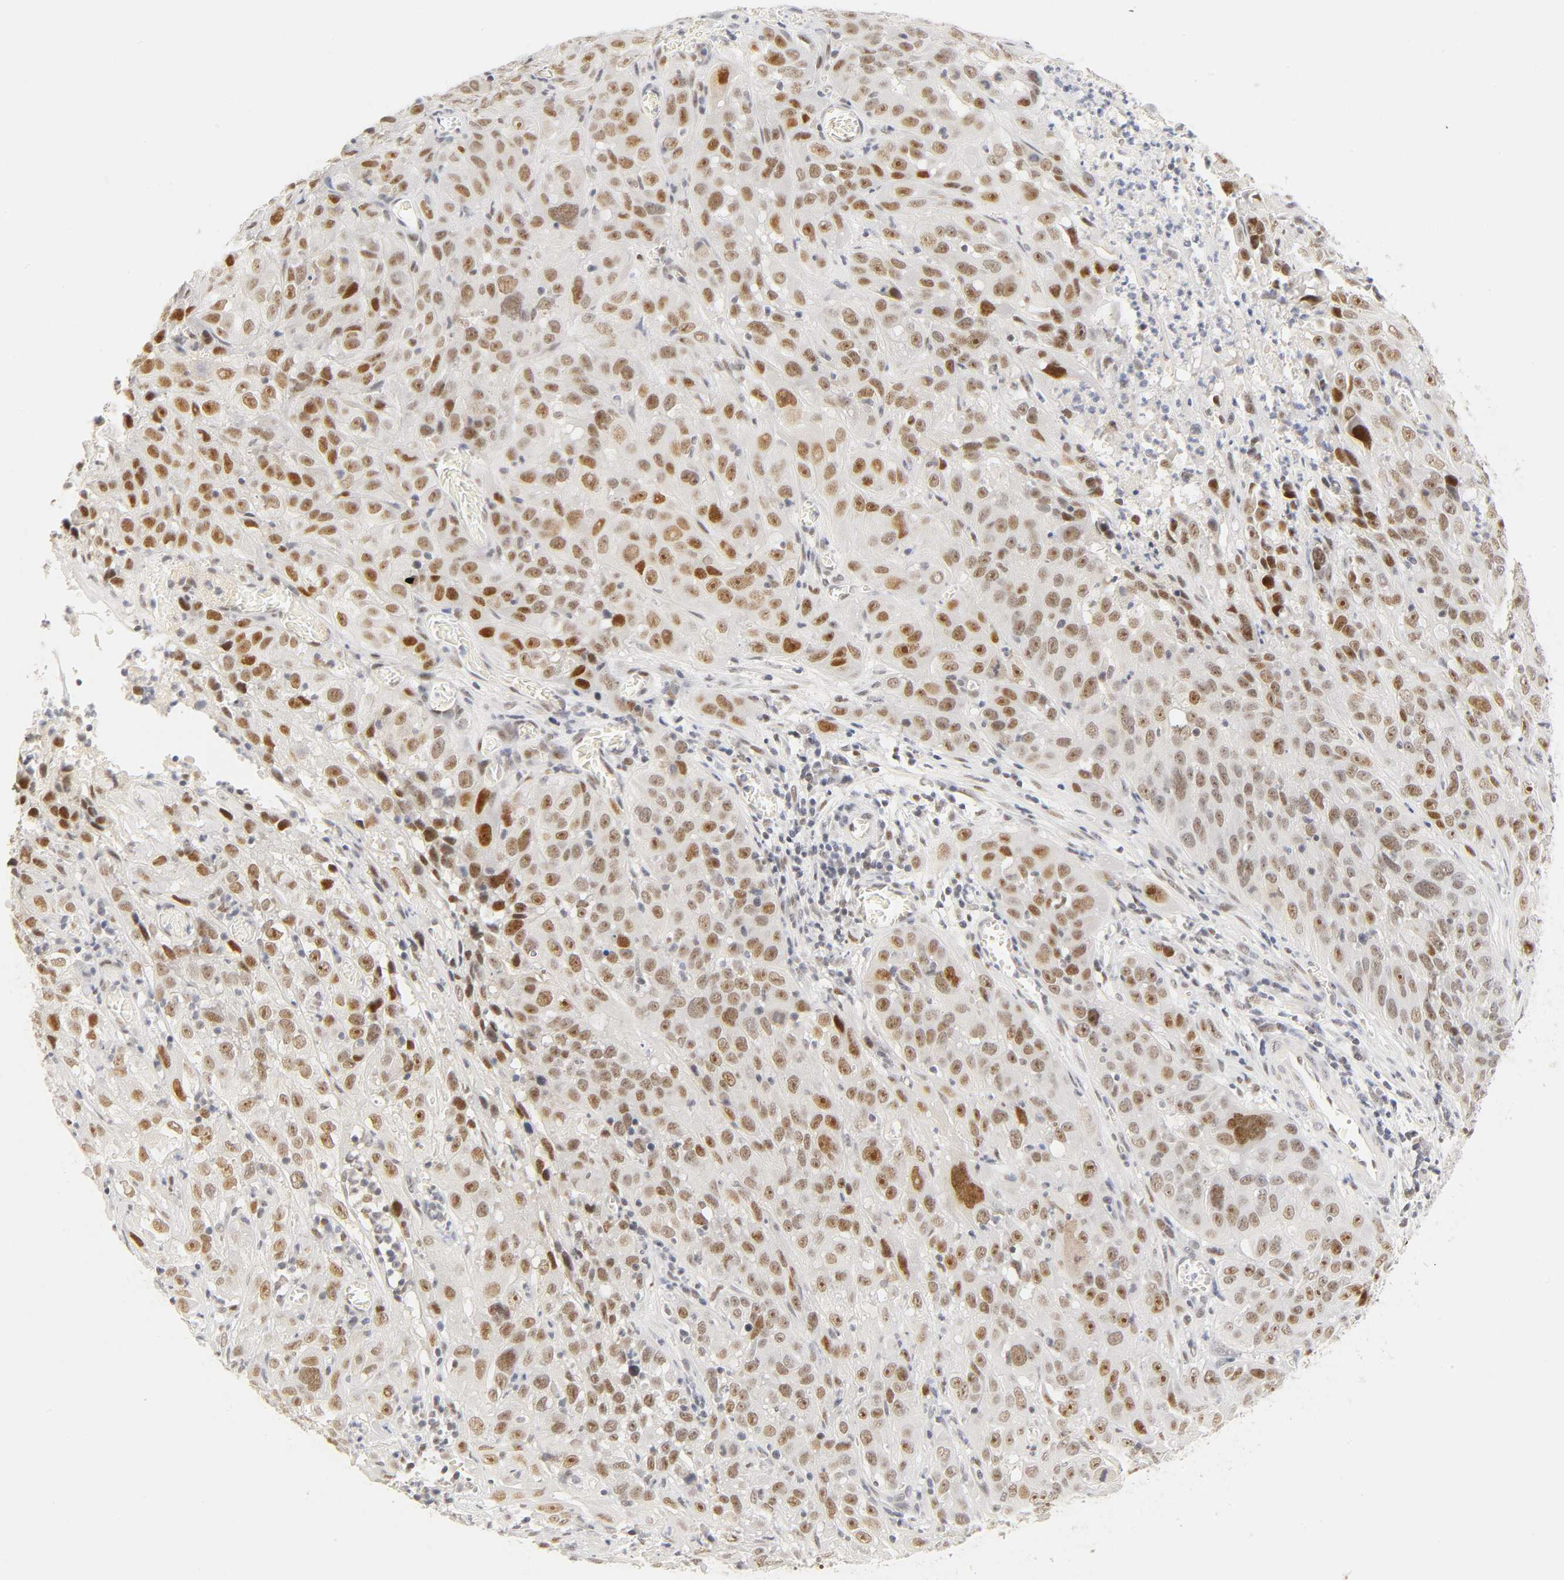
{"staining": {"intensity": "moderate", "quantity": ">75%", "location": "nuclear"}, "tissue": "cervical cancer", "cell_type": "Tumor cells", "image_type": "cancer", "snomed": [{"axis": "morphology", "description": "Squamous cell carcinoma, NOS"}, {"axis": "topography", "description": "Cervix"}], "caption": "Tumor cells demonstrate medium levels of moderate nuclear positivity in about >75% of cells in cervical squamous cell carcinoma.", "gene": "MNAT1", "patient": {"sex": "female", "age": 32}}